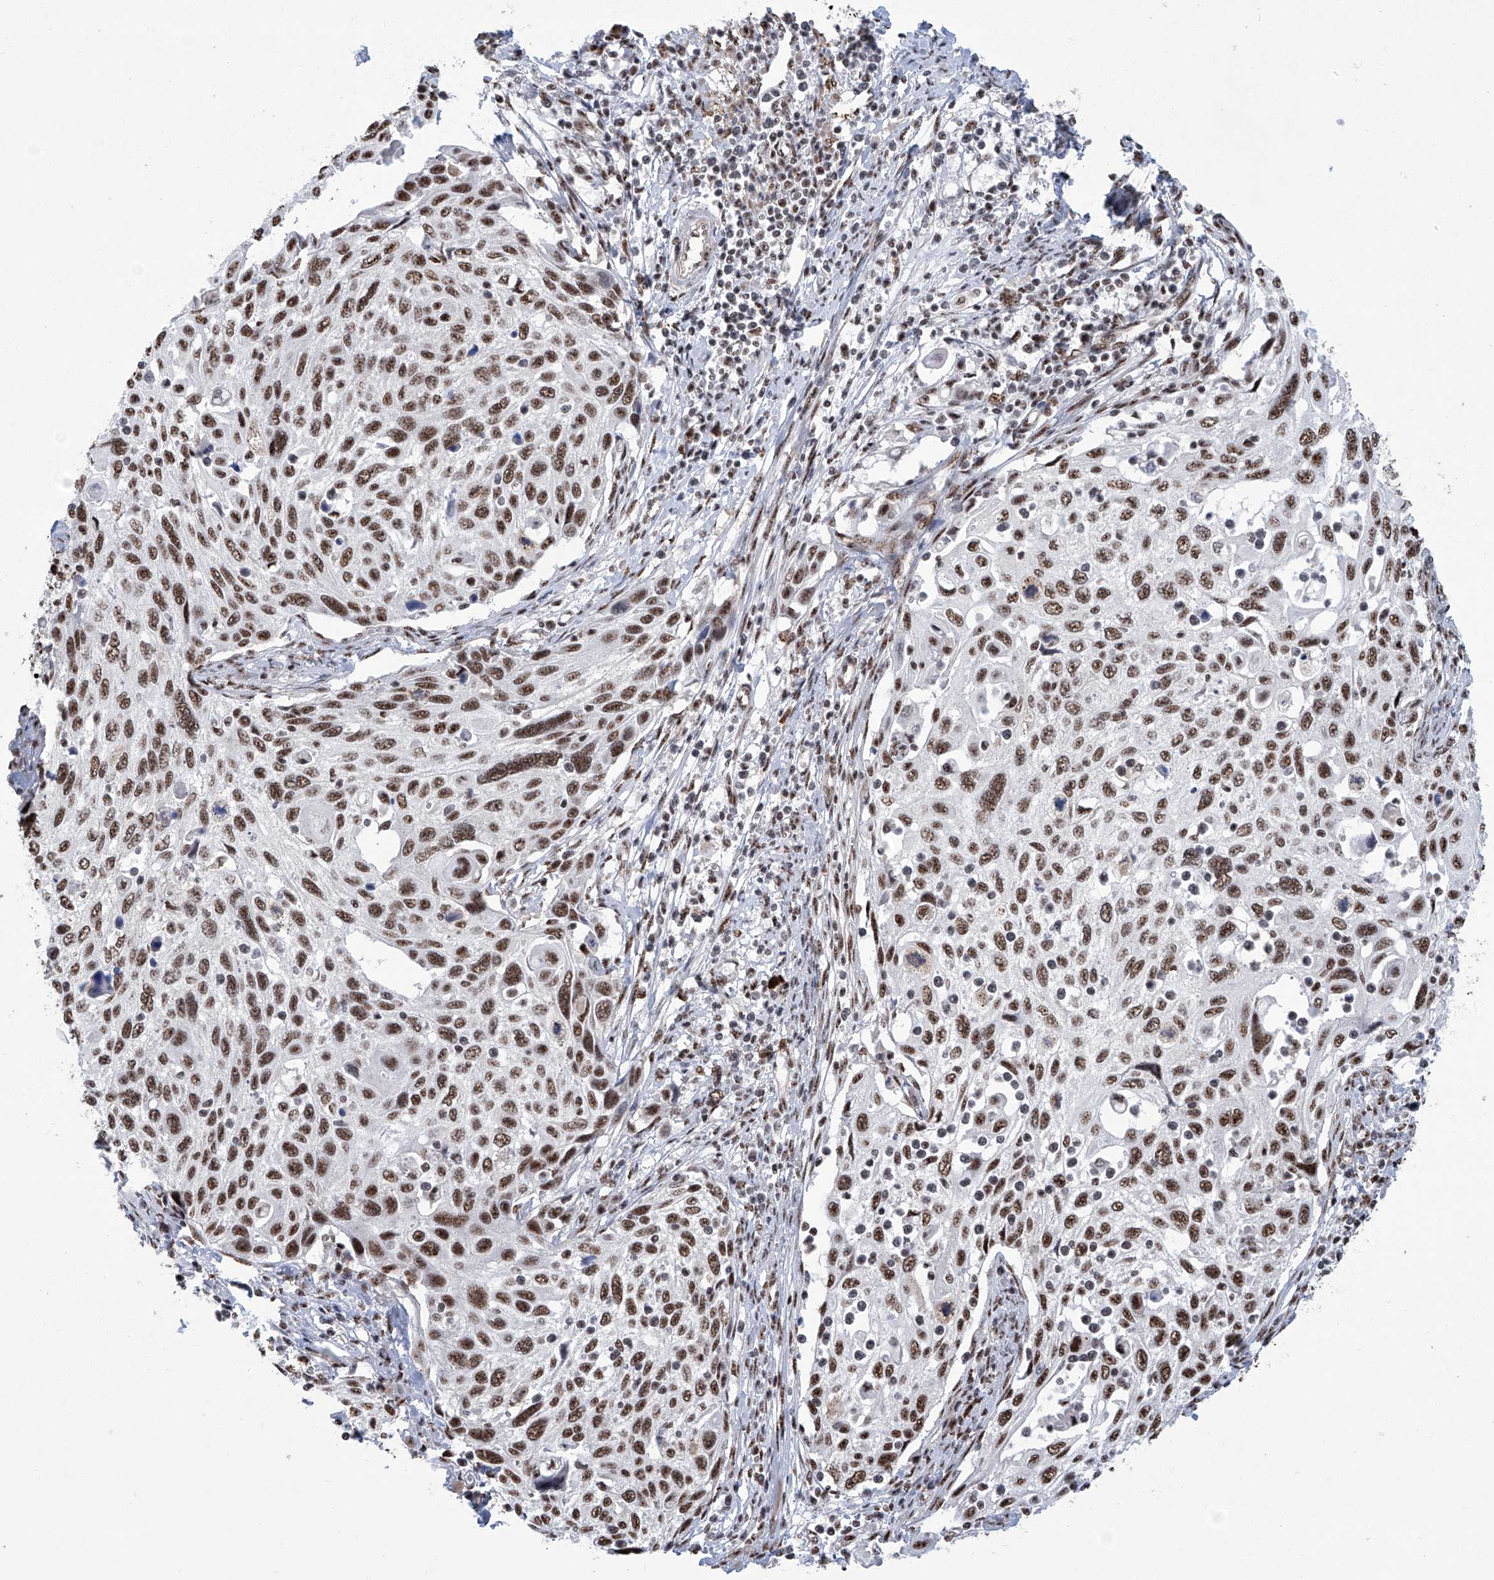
{"staining": {"intensity": "strong", "quantity": ">75%", "location": "nuclear"}, "tissue": "cervical cancer", "cell_type": "Tumor cells", "image_type": "cancer", "snomed": [{"axis": "morphology", "description": "Squamous cell carcinoma, NOS"}, {"axis": "topography", "description": "Cervix"}], "caption": "A high-resolution histopathology image shows IHC staining of cervical cancer (squamous cell carcinoma), which reveals strong nuclear positivity in about >75% of tumor cells. The staining is performed using DAB (3,3'-diaminobenzidine) brown chromogen to label protein expression. The nuclei are counter-stained blue using hematoxylin.", "gene": "FBXL4", "patient": {"sex": "female", "age": 70}}